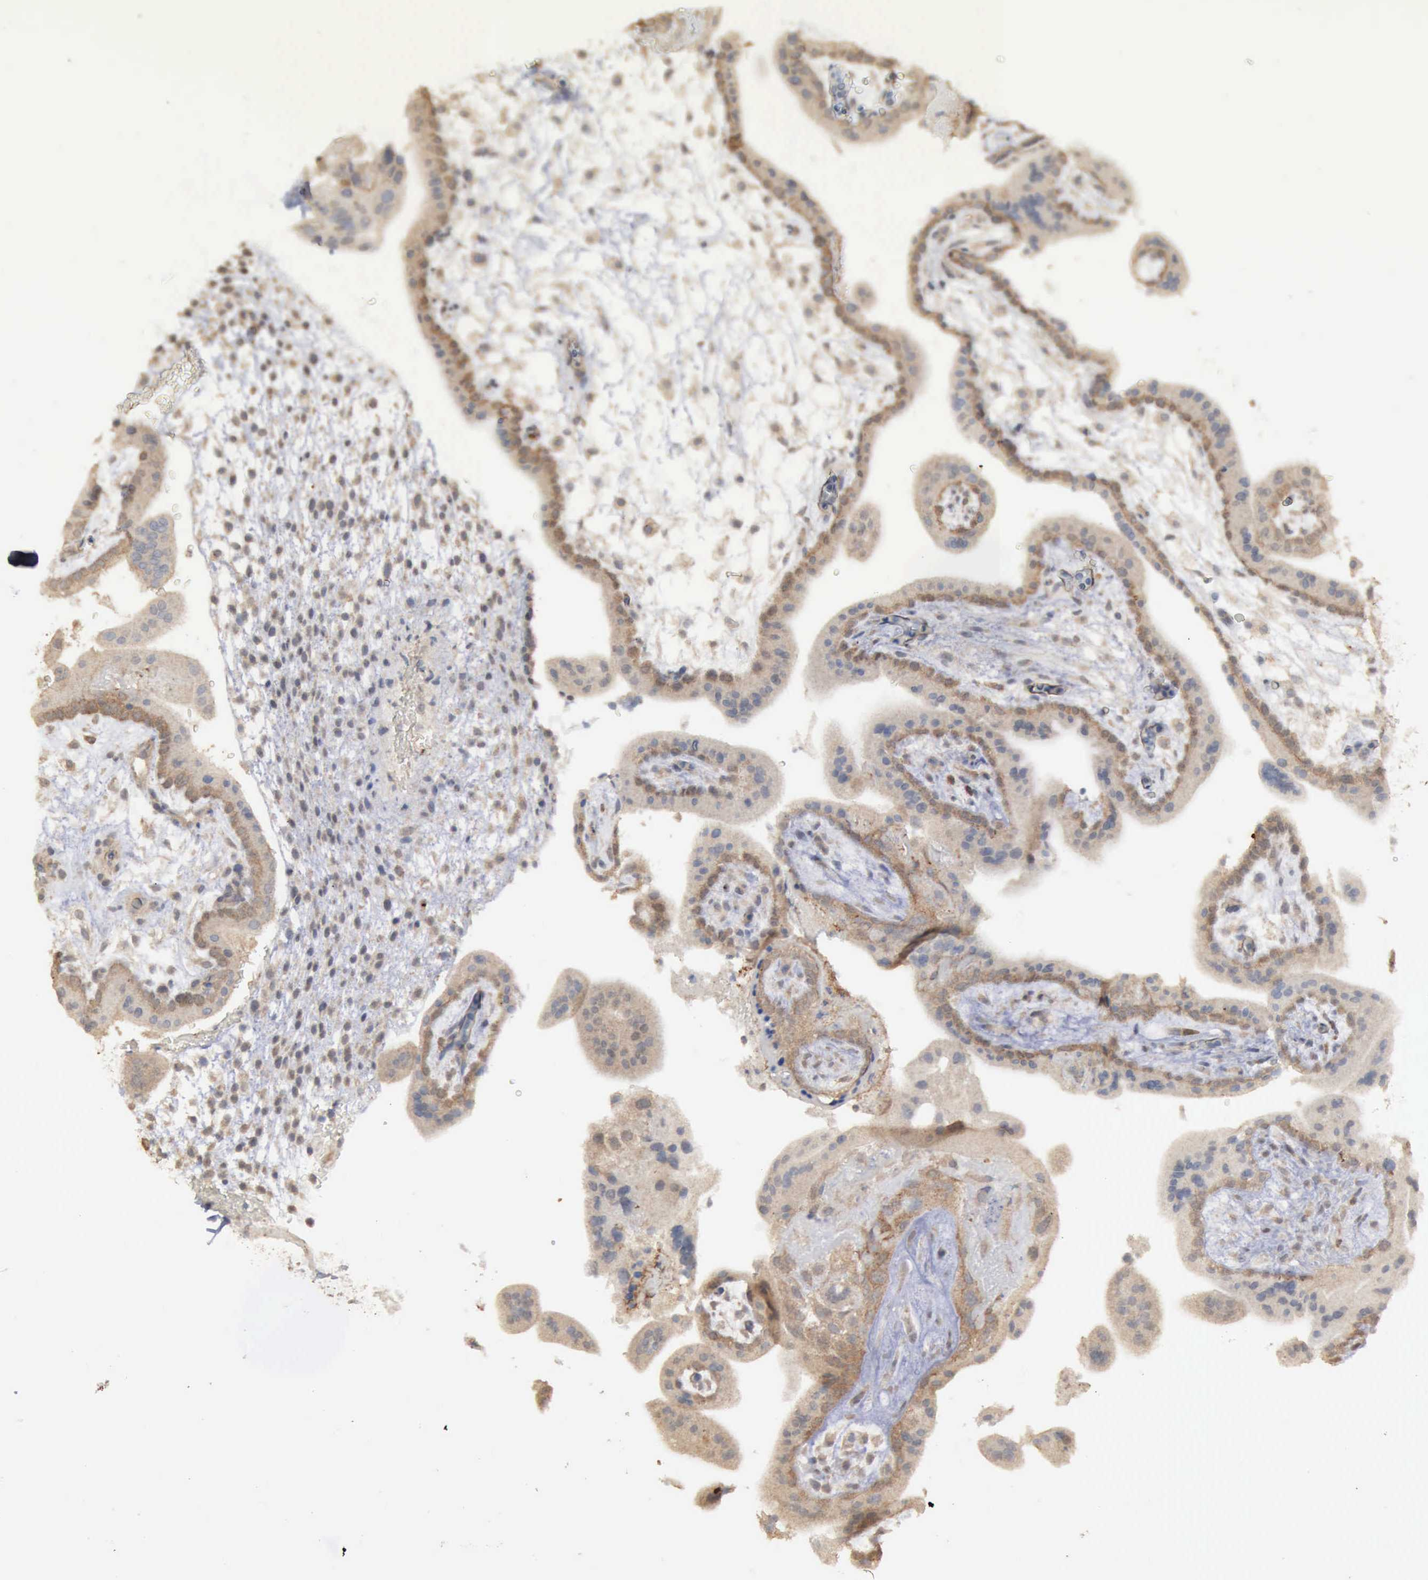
{"staining": {"intensity": "weak", "quantity": ">75%", "location": "cytoplasmic/membranous"}, "tissue": "placenta", "cell_type": "Decidual cells", "image_type": "normal", "snomed": [{"axis": "morphology", "description": "Normal tissue, NOS"}, {"axis": "topography", "description": "Placenta"}], "caption": "A high-resolution photomicrograph shows IHC staining of benign placenta, which shows weak cytoplasmic/membranous expression in about >75% of decidual cells.", "gene": "CRKL", "patient": {"sex": "female", "age": 35}}